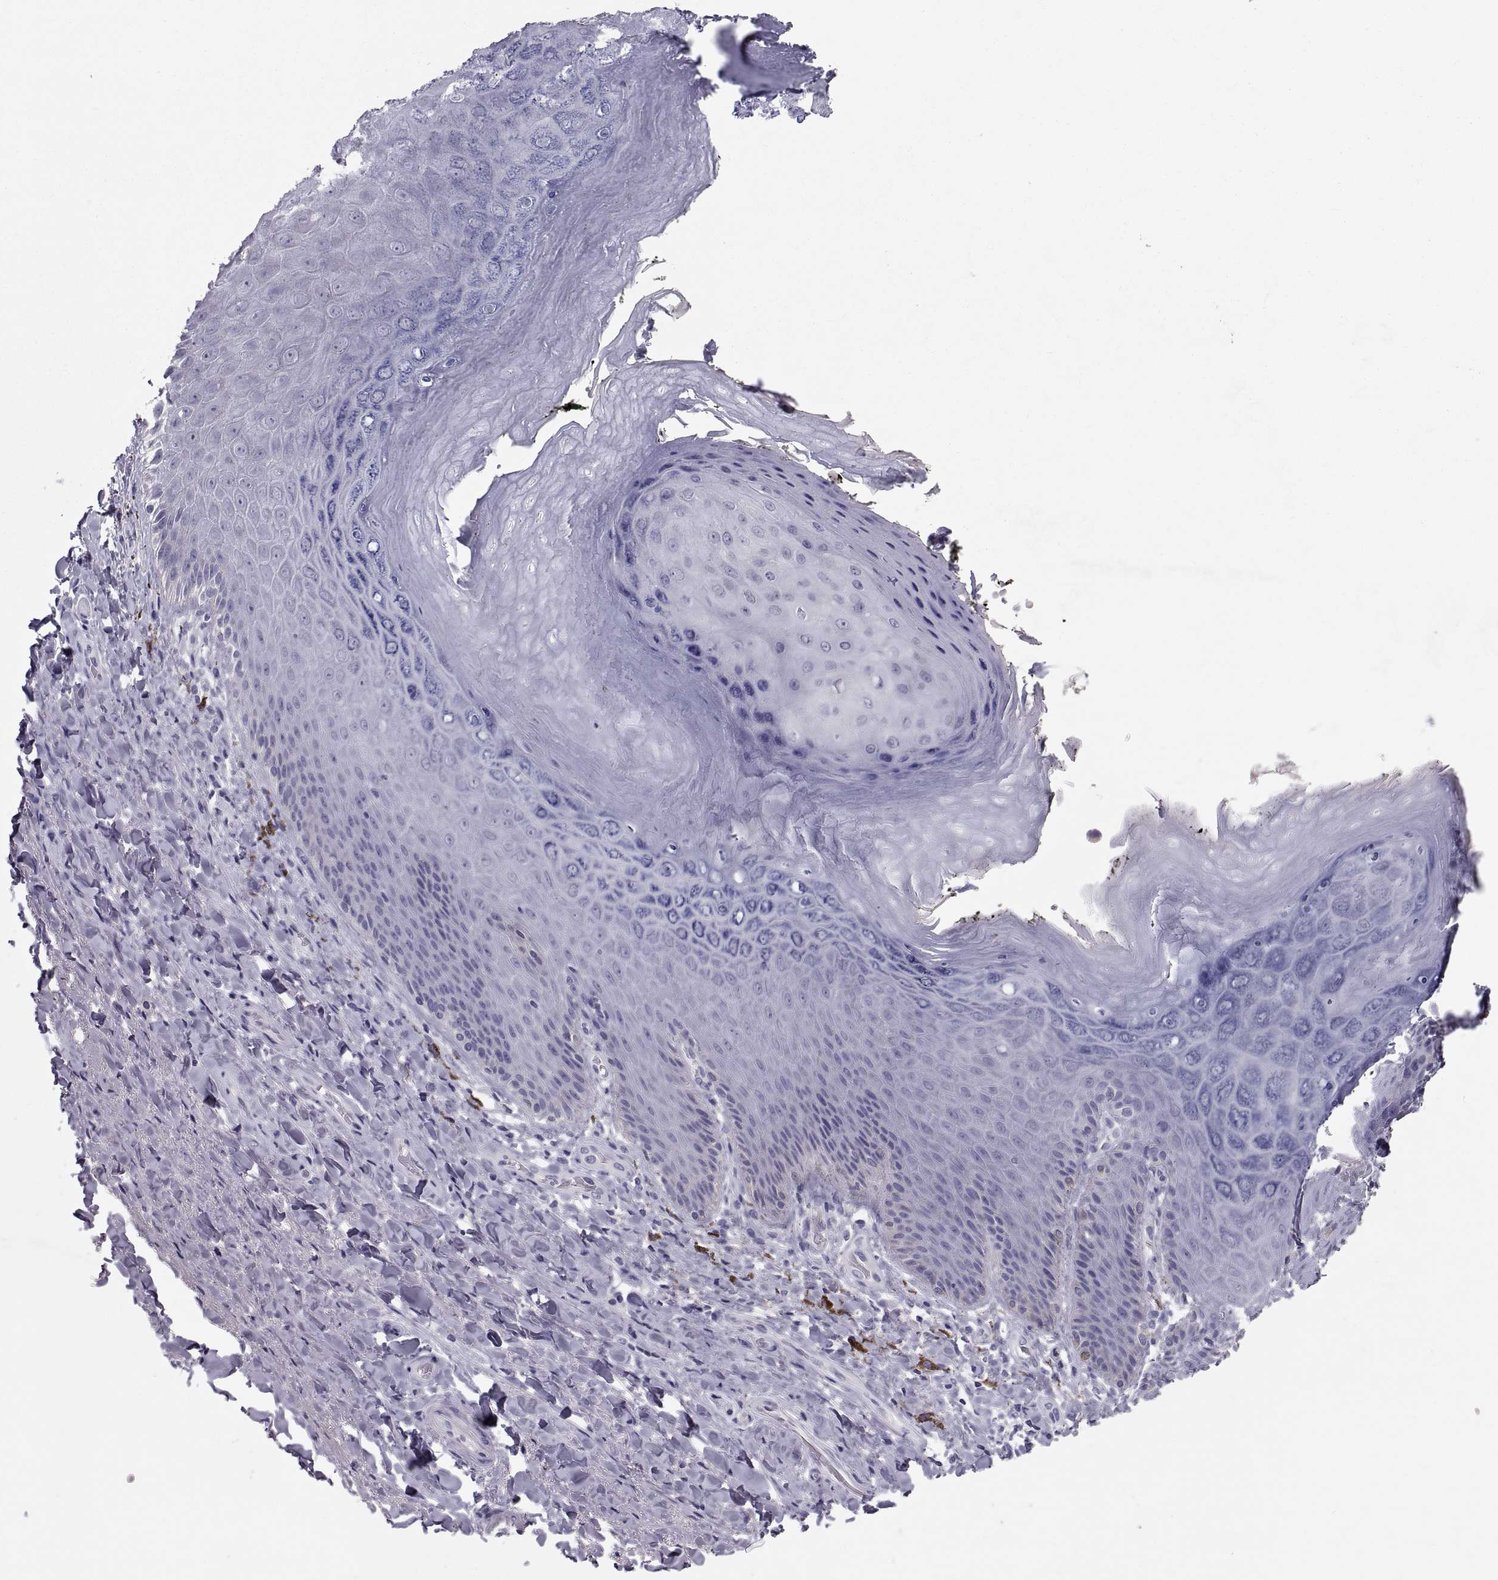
{"staining": {"intensity": "negative", "quantity": "none", "location": "none"}, "tissue": "adipose tissue", "cell_type": "Adipocytes", "image_type": "normal", "snomed": [{"axis": "morphology", "description": "Normal tissue, NOS"}, {"axis": "topography", "description": "Anal"}, {"axis": "topography", "description": "Peripheral nerve tissue"}], "caption": "The IHC photomicrograph has no significant expression in adipocytes of adipose tissue.", "gene": "PDZRN4", "patient": {"sex": "male", "age": 53}}